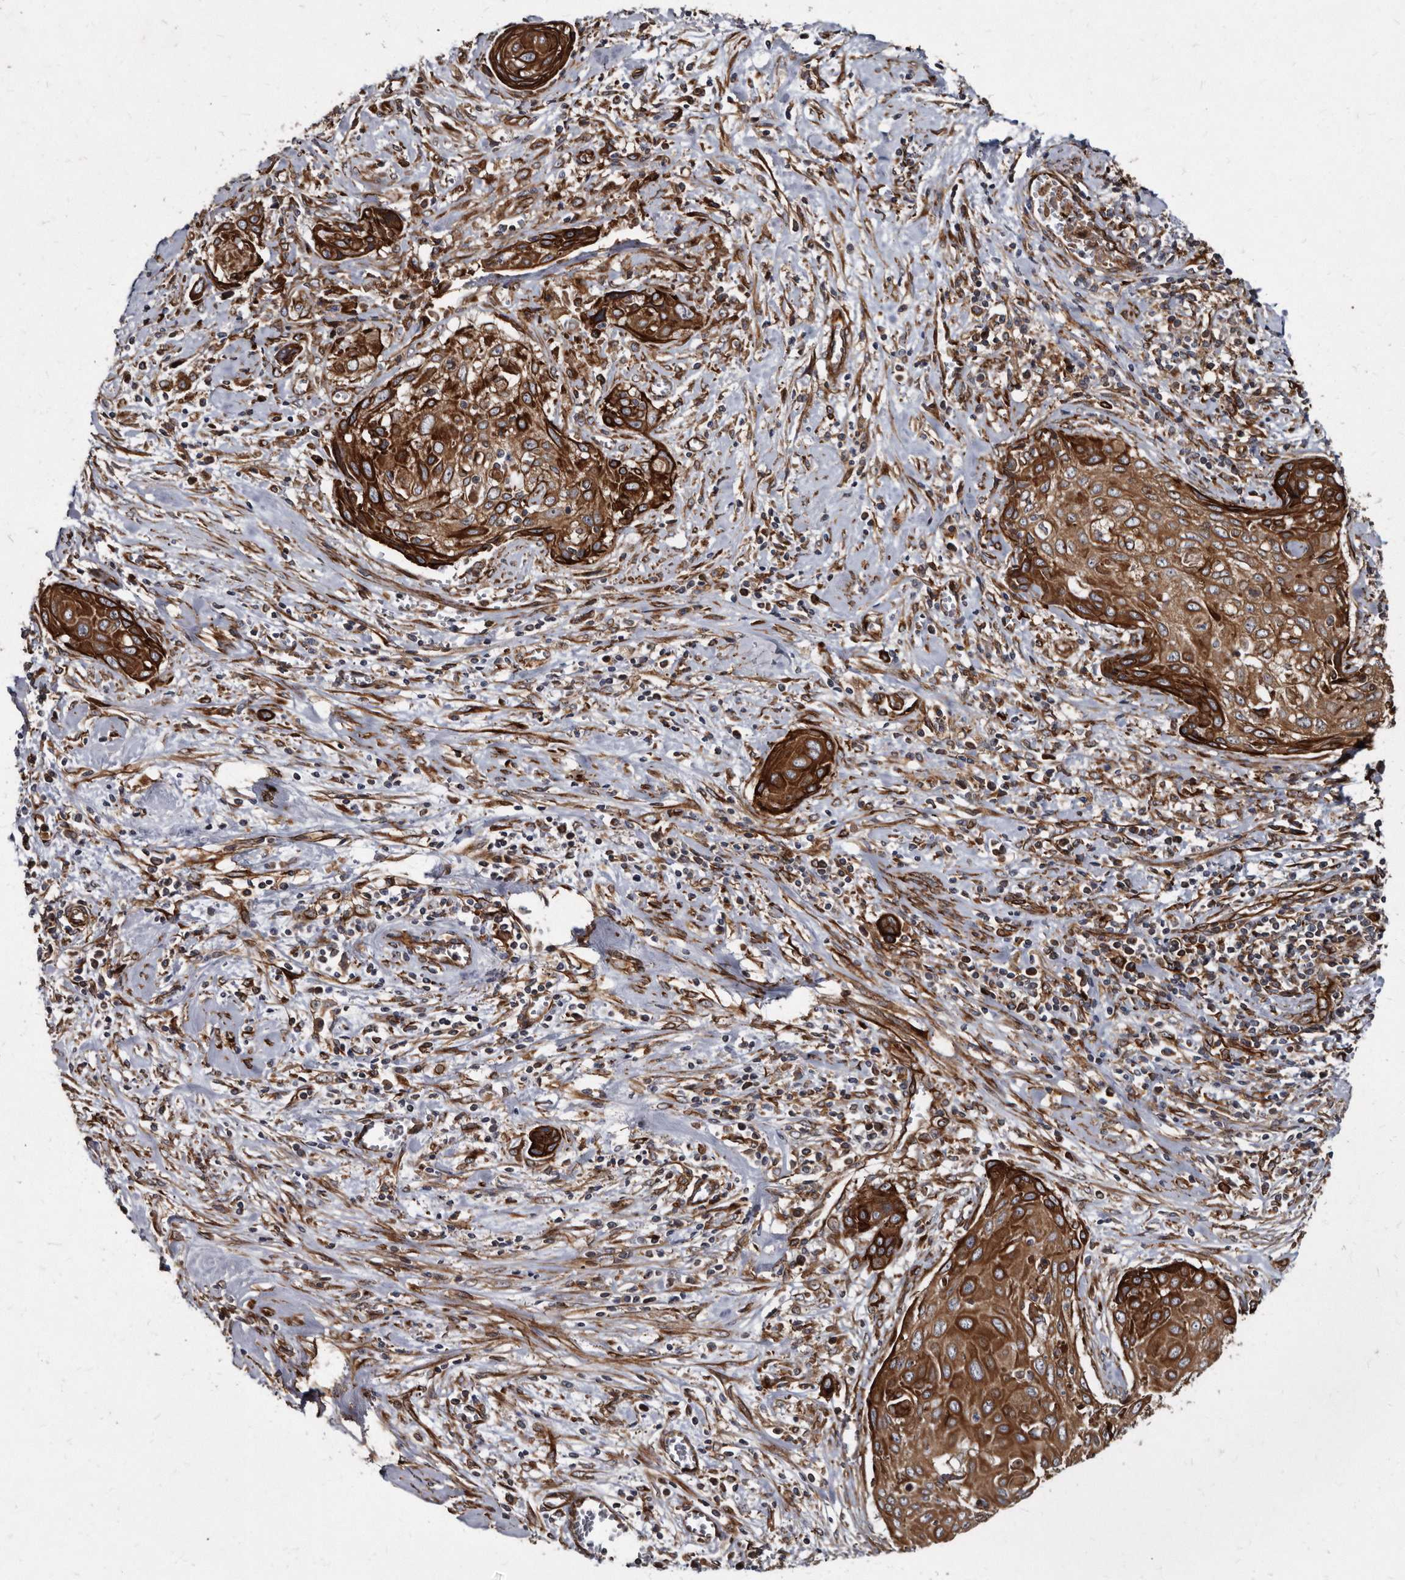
{"staining": {"intensity": "strong", "quantity": ">75%", "location": "cytoplasmic/membranous"}, "tissue": "cervical cancer", "cell_type": "Tumor cells", "image_type": "cancer", "snomed": [{"axis": "morphology", "description": "Squamous cell carcinoma, NOS"}, {"axis": "topography", "description": "Cervix"}], "caption": "Tumor cells display high levels of strong cytoplasmic/membranous staining in about >75% of cells in squamous cell carcinoma (cervical). (Stains: DAB (3,3'-diaminobenzidine) in brown, nuclei in blue, Microscopy: brightfield microscopy at high magnification).", "gene": "KCTD20", "patient": {"sex": "female", "age": 55}}